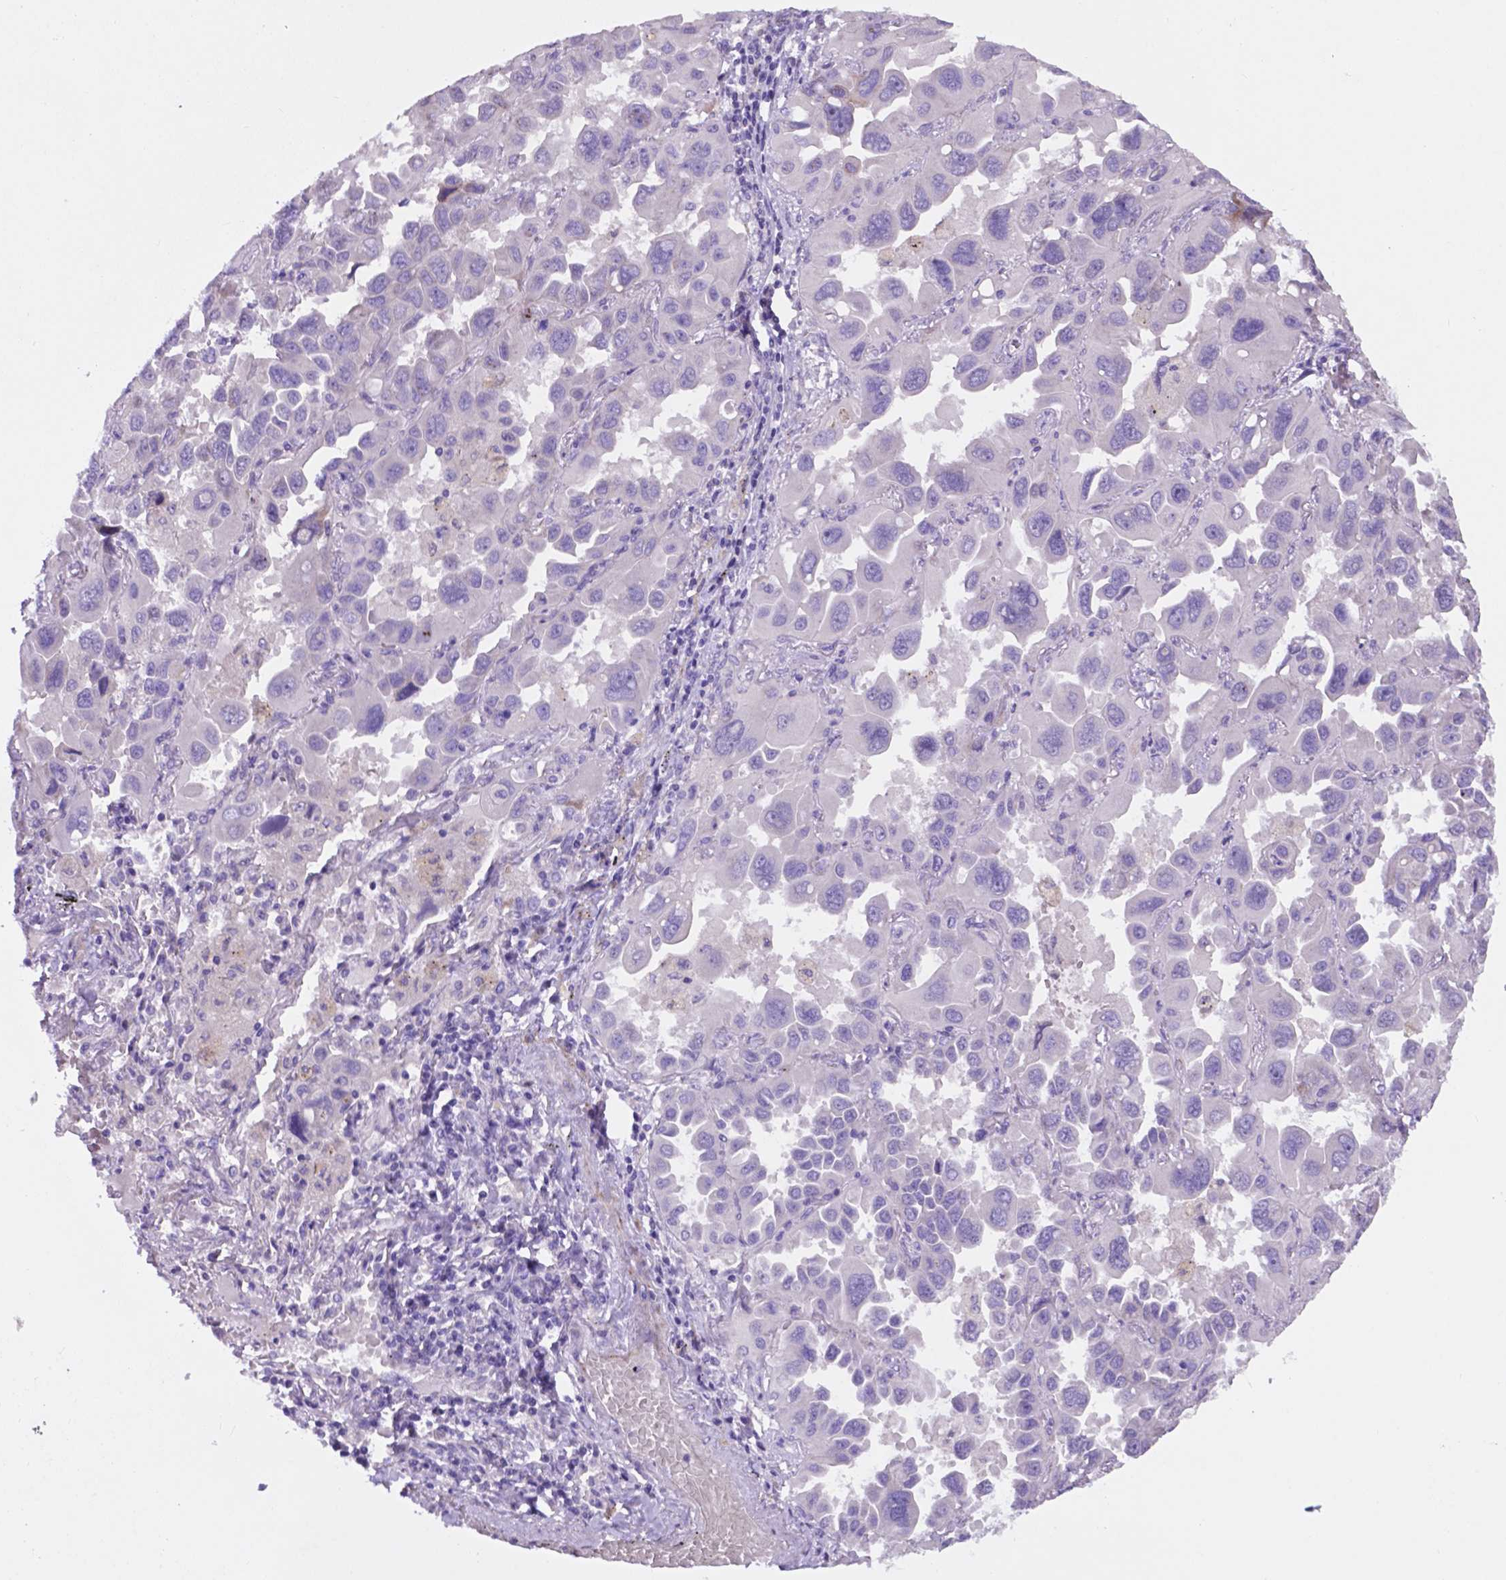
{"staining": {"intensity": "negative", "quantity": "none", "location": "none"}, "tissue": "lung cancer", "cell_type": "Tumor cells", "image_type": "cancer", "snomed": [{"axis": "morphology", "description": "Adenocarcinoma, NOS"}, {"axis": "topography", "description": "Lung"}], "caption": "The histopathology image shows no significant staining in tumor cells of adenocarcinoma (lung).", "gene": "PFKFB4", "patient": {"sex": "male", "age": 64}}